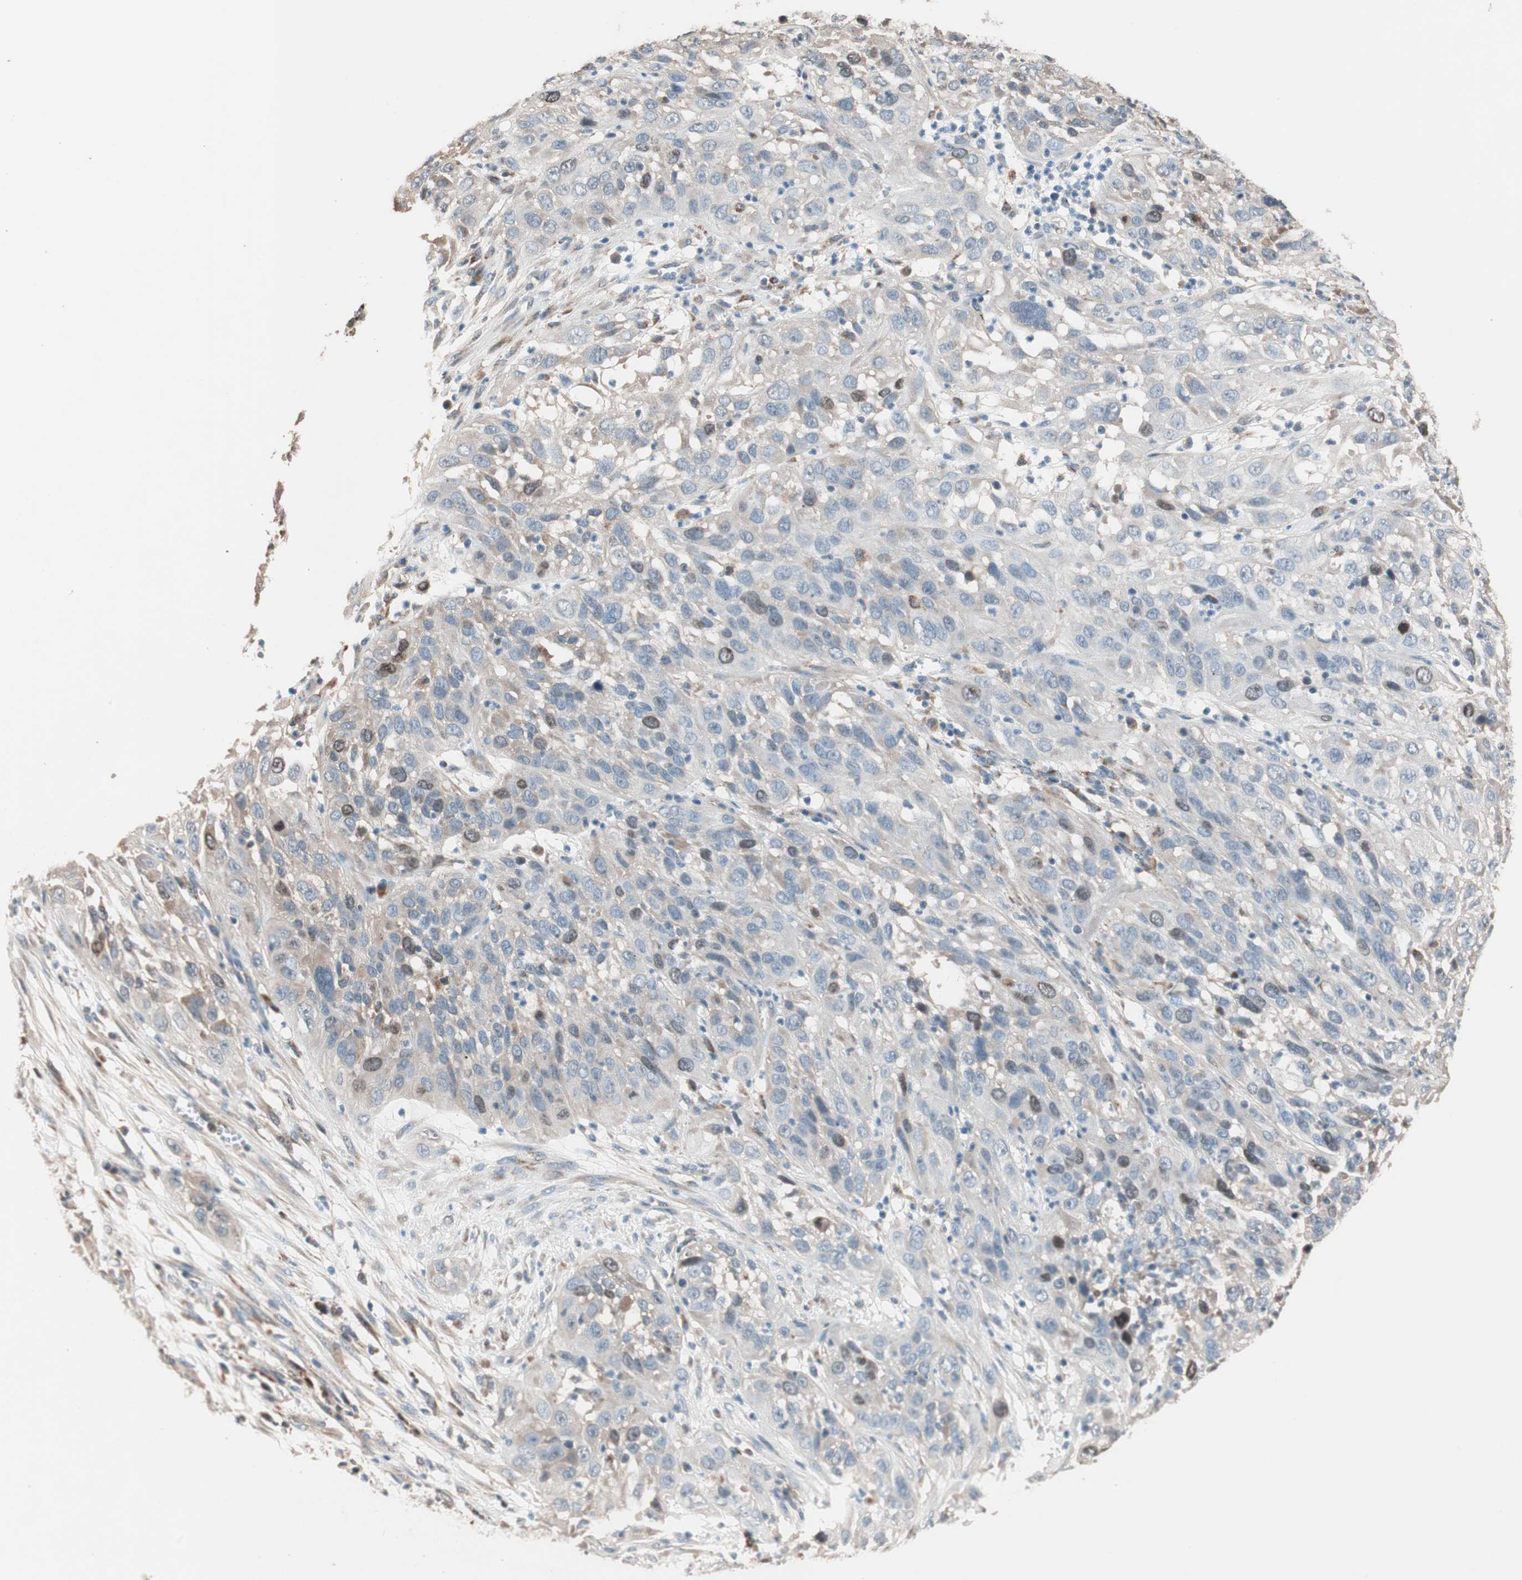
{"staining": {"intensity": "weak", "quantity": "25%-75%", "location": "cytoplasmic/membranous,nuclear"}, "tissue": "cervical cancer", "cell_type": "Tumor cells", "image_type": "cancer", "snomed": [{"axis": "morphology", "description": "Squamous cell carcinoma, NOS"}, {"axis": "topography", "description": "Cervix"}], "caption": "This micrograph displays immunohistochemistry (IHC) staining of squamous cell carcinoma (cervical), with low weak cytoplasmic/membranous and nuclear positivity in about 25%-75% of tumor cells.", "gene": "NFRKB", "patient": {"sex": "female", "age": 32}}